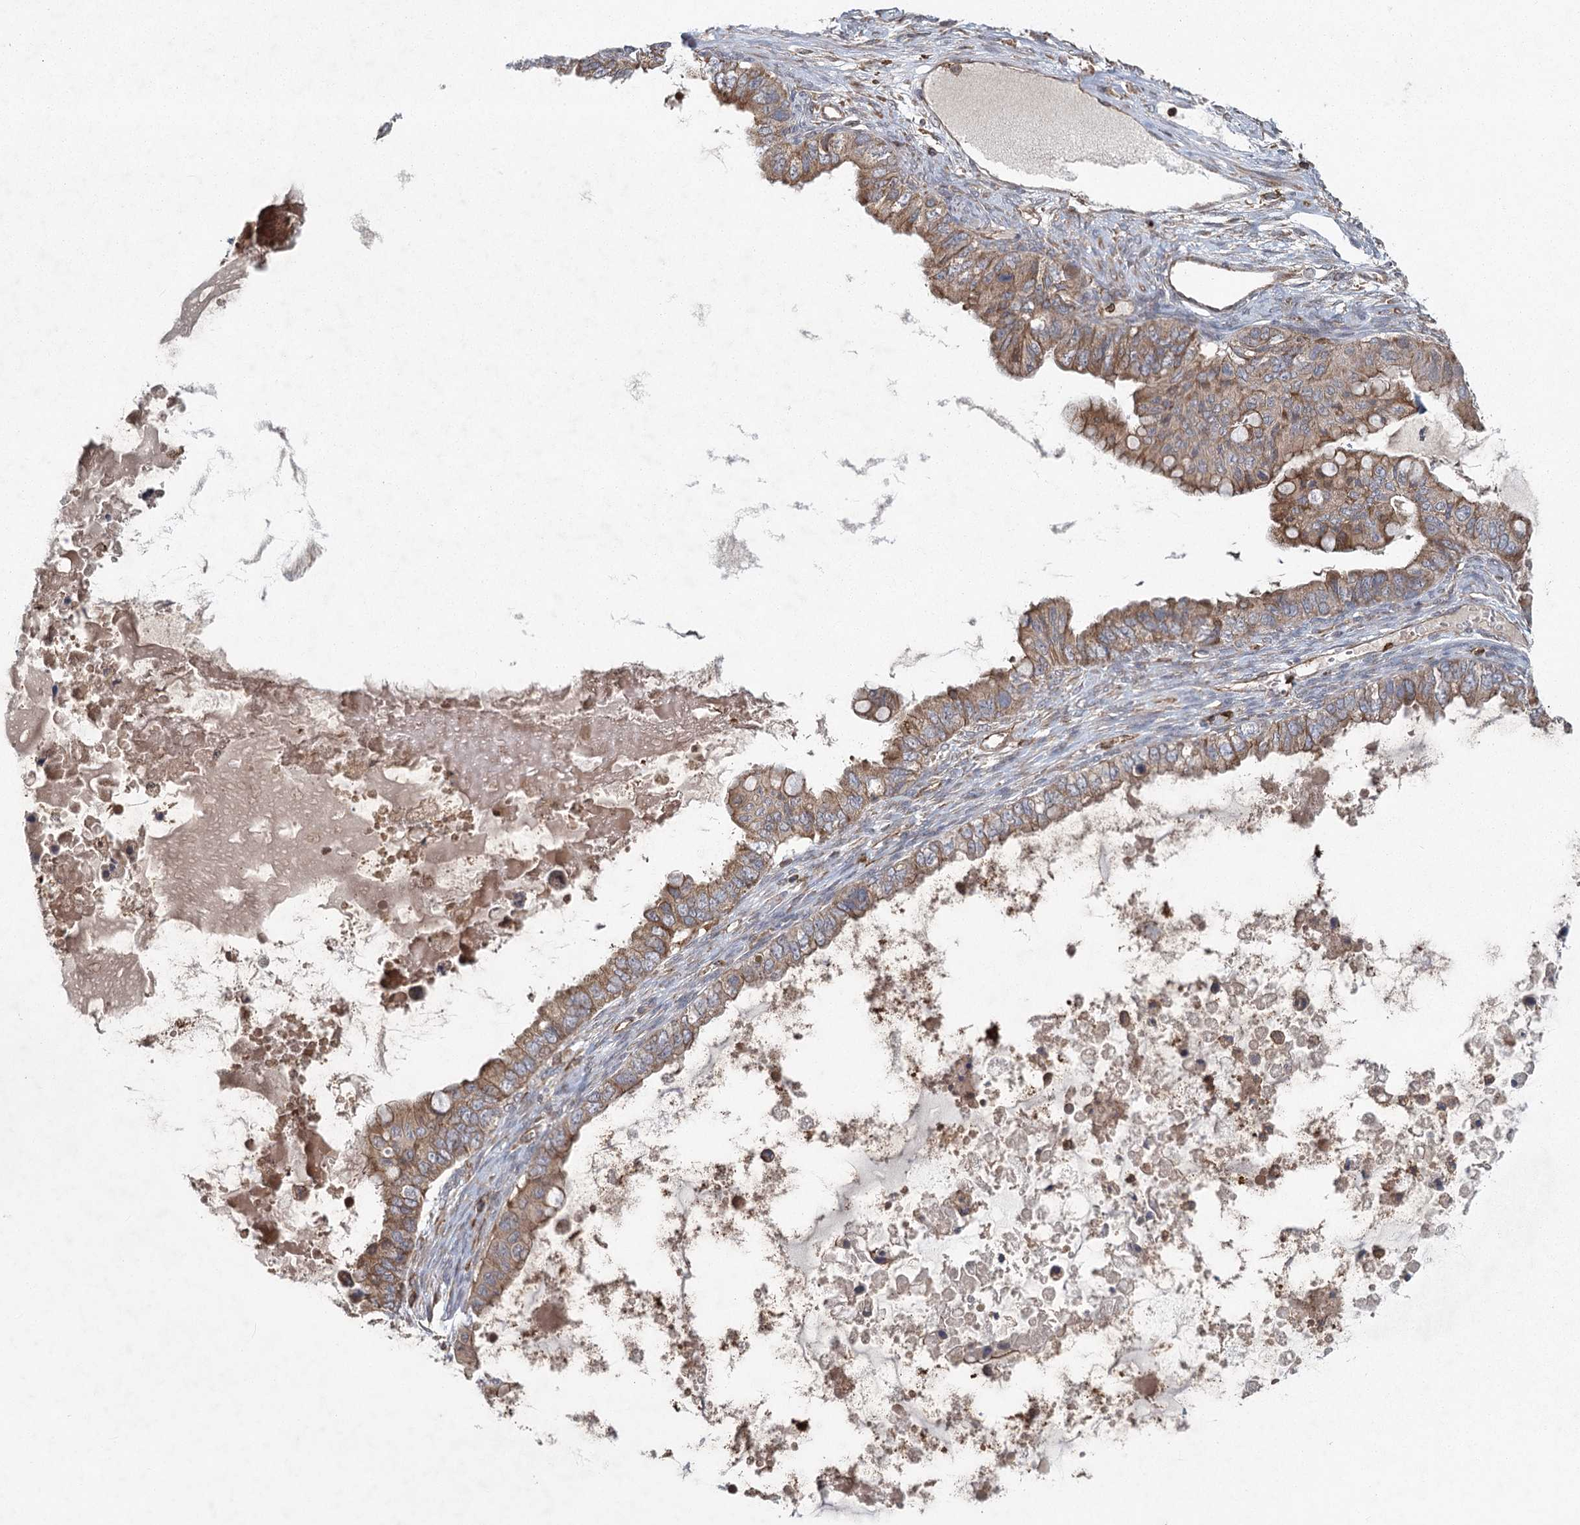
{"staining": {"intensity": "moderate", "quantity": ">75%", "location": "cytoplasmic/membranous"}, "tissue": "ovarian cancer", "cell_type": "Tumor cells", "image_type": "cancer", "snomed": [{"axis": "morphology", "description": "Cystadenocarcinoma, mucinous, NOS"}, {"axis": "topography", "description": "Ovary"}], "caption": "This micrograph reveals immunohistochemistry staining of ovarian cancer (mucinous cystadenocarcinoma), with medium moderate cytoplasmic/membranous staining in approximately >75% of tumor cells.", "gene": "PLEKHA7", "patient": {"sex": "female", "age": 80}}